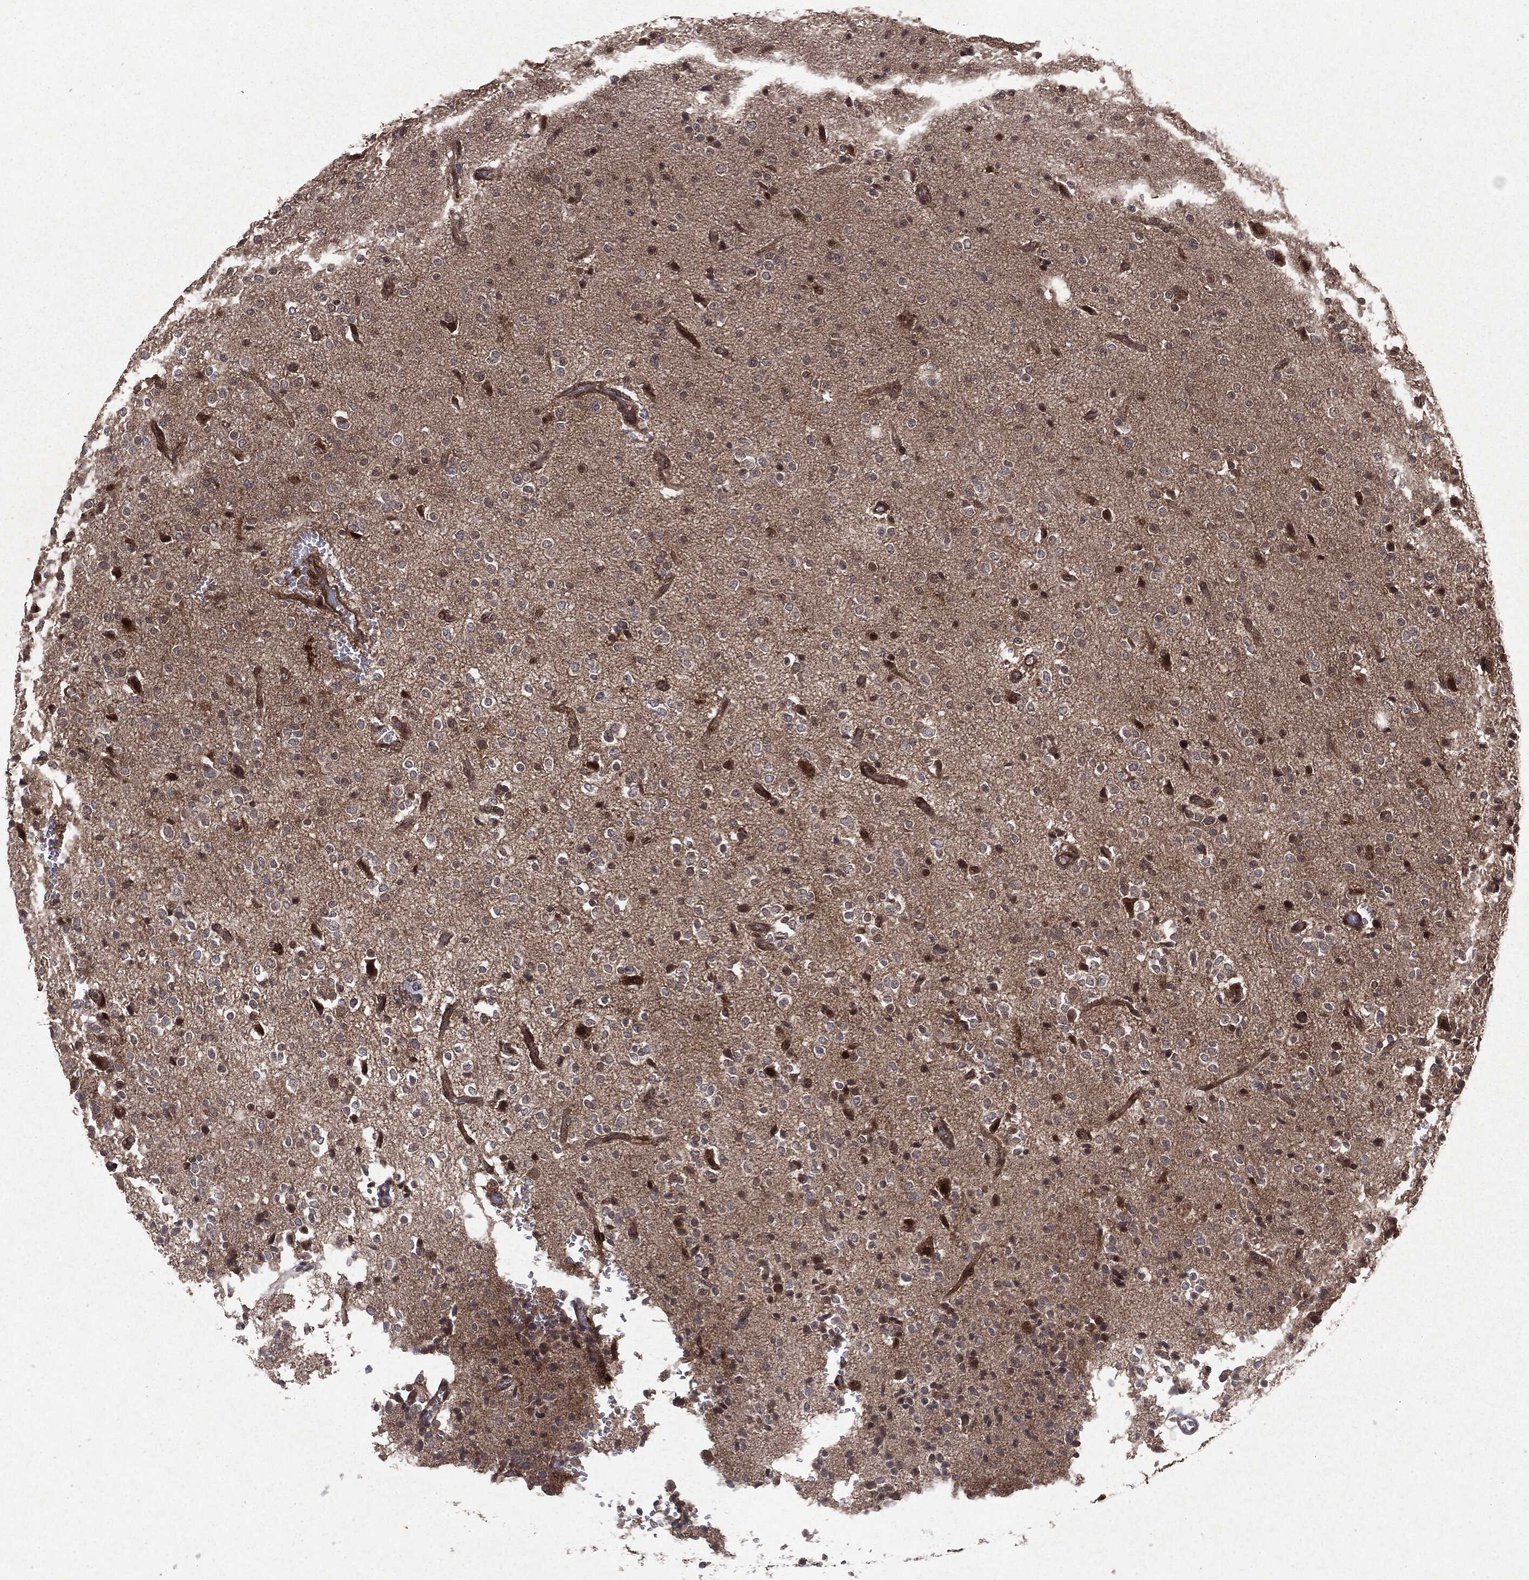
{"staining": {"intensity": "moderate", "quantity": "<25%", "location": "nuclear"}, "tissue": "glioma", "cell_type": "Tumor cells", "image_type": "cancer", "snomed": [{"axis": "morphology", "description": "Glioma, malignant, Low grade"}, {"axis": "topography", "description": "Brain"}], "caption": "A histopathology image showing moderate nuclear staining in approximately <25% of tumor cells in glioma, as visualized by brown immunohistochemical staining.", "gene": "OTUB1", "patient": {"sex": "male", "age": 41}}